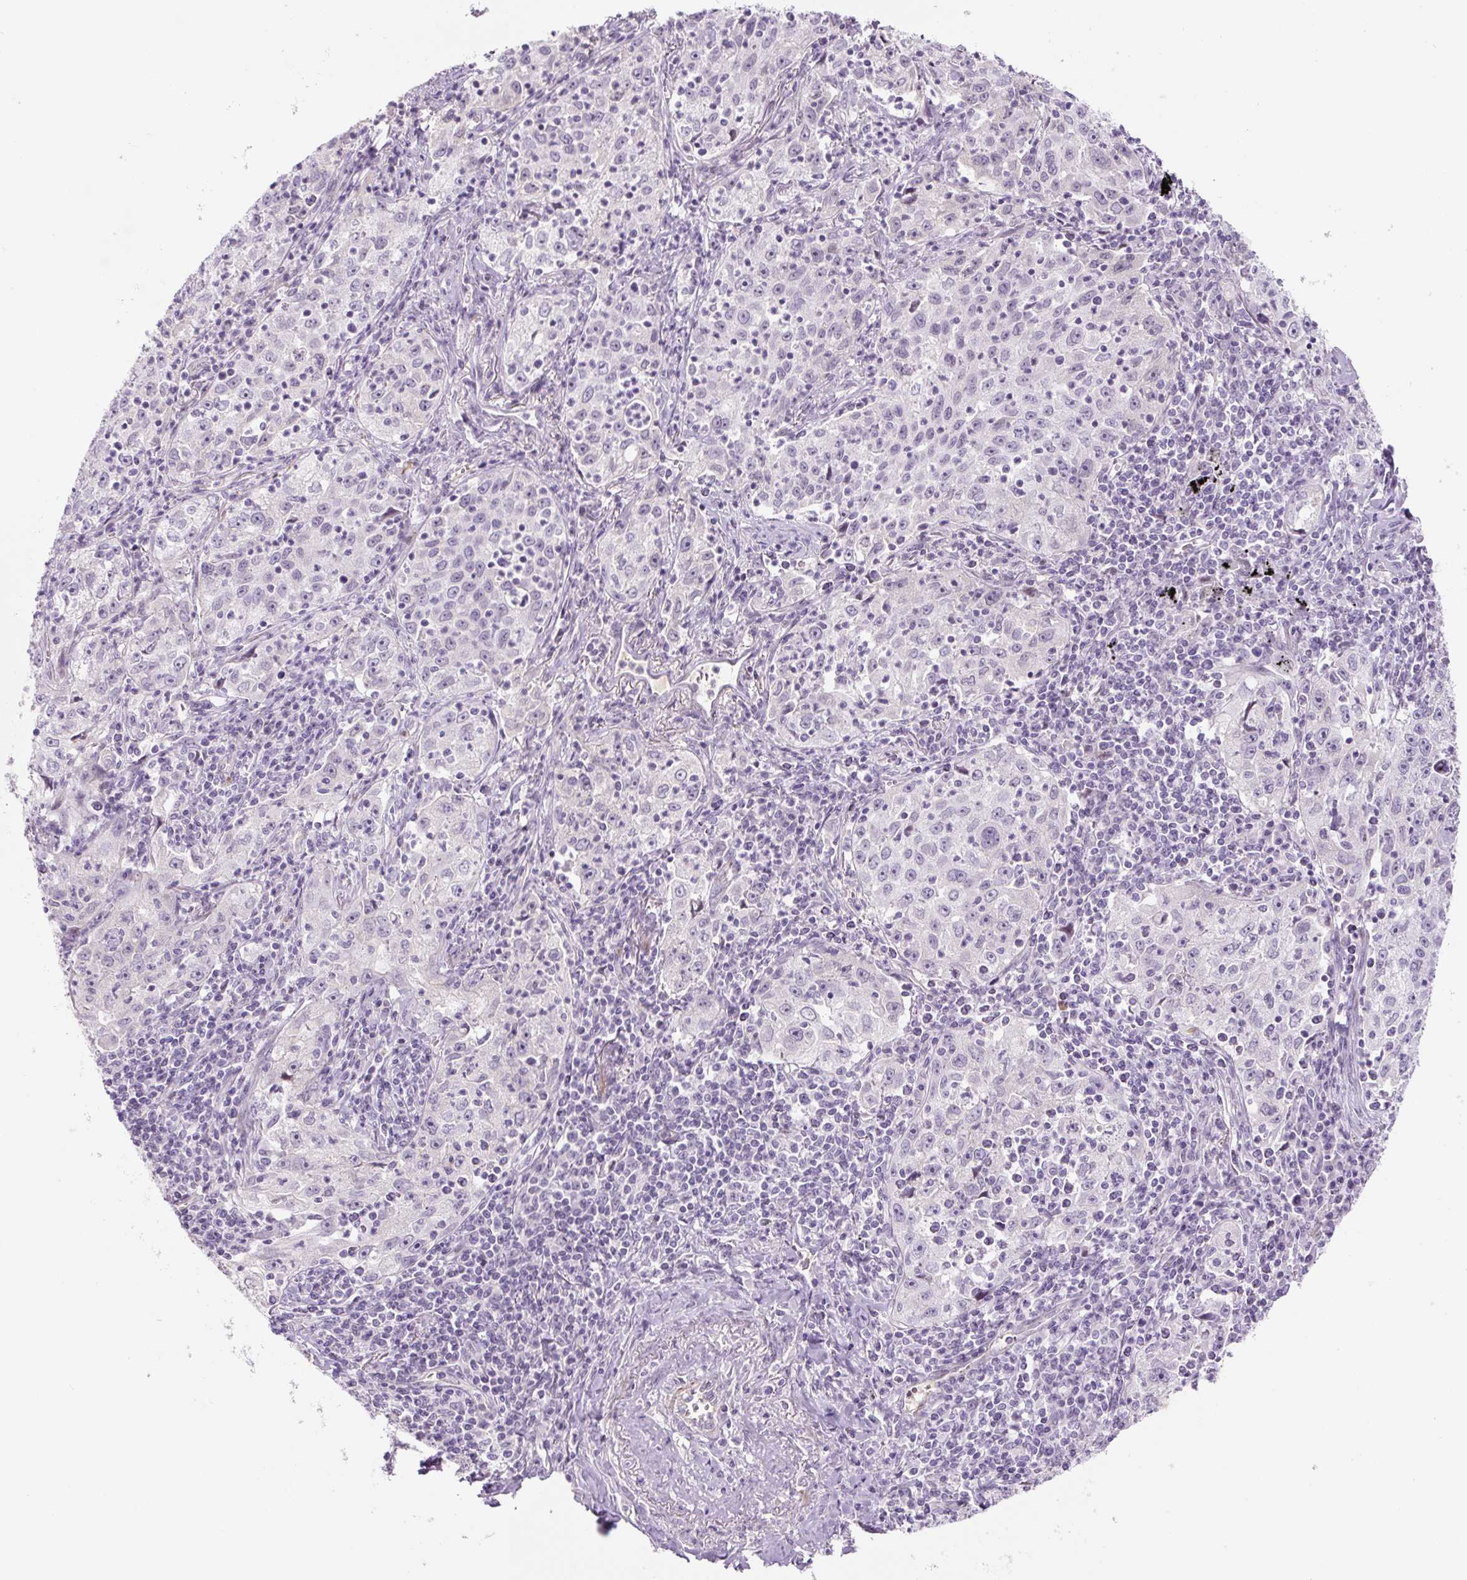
{"staining": {"intensity": "negative", "quantity": "none", "location": "none"}, "tissue": "lung cancer", "cell_type": "Tumor cells", "image_type": "cancer", "snomed": [{"axis": "morphology", "description": "Squamous cell carcinoma, NOS"}, {"axis": "topography", "description": "Lung"}], "caption": "A high-resolution photomicrograph shows immunohistochemistry staining of squamous cell carcinoma (lung), which shows no significant staining in tumor cells. (Stains: DAB (3,3'-diaminobenzidine) immunohistochemistry (IHC) with hematoxylin counter stain, Microscopy: brightfield microscopy at high magnification).", "gene": "PRM1", "patient": {"sex": "male", "age": 71}}